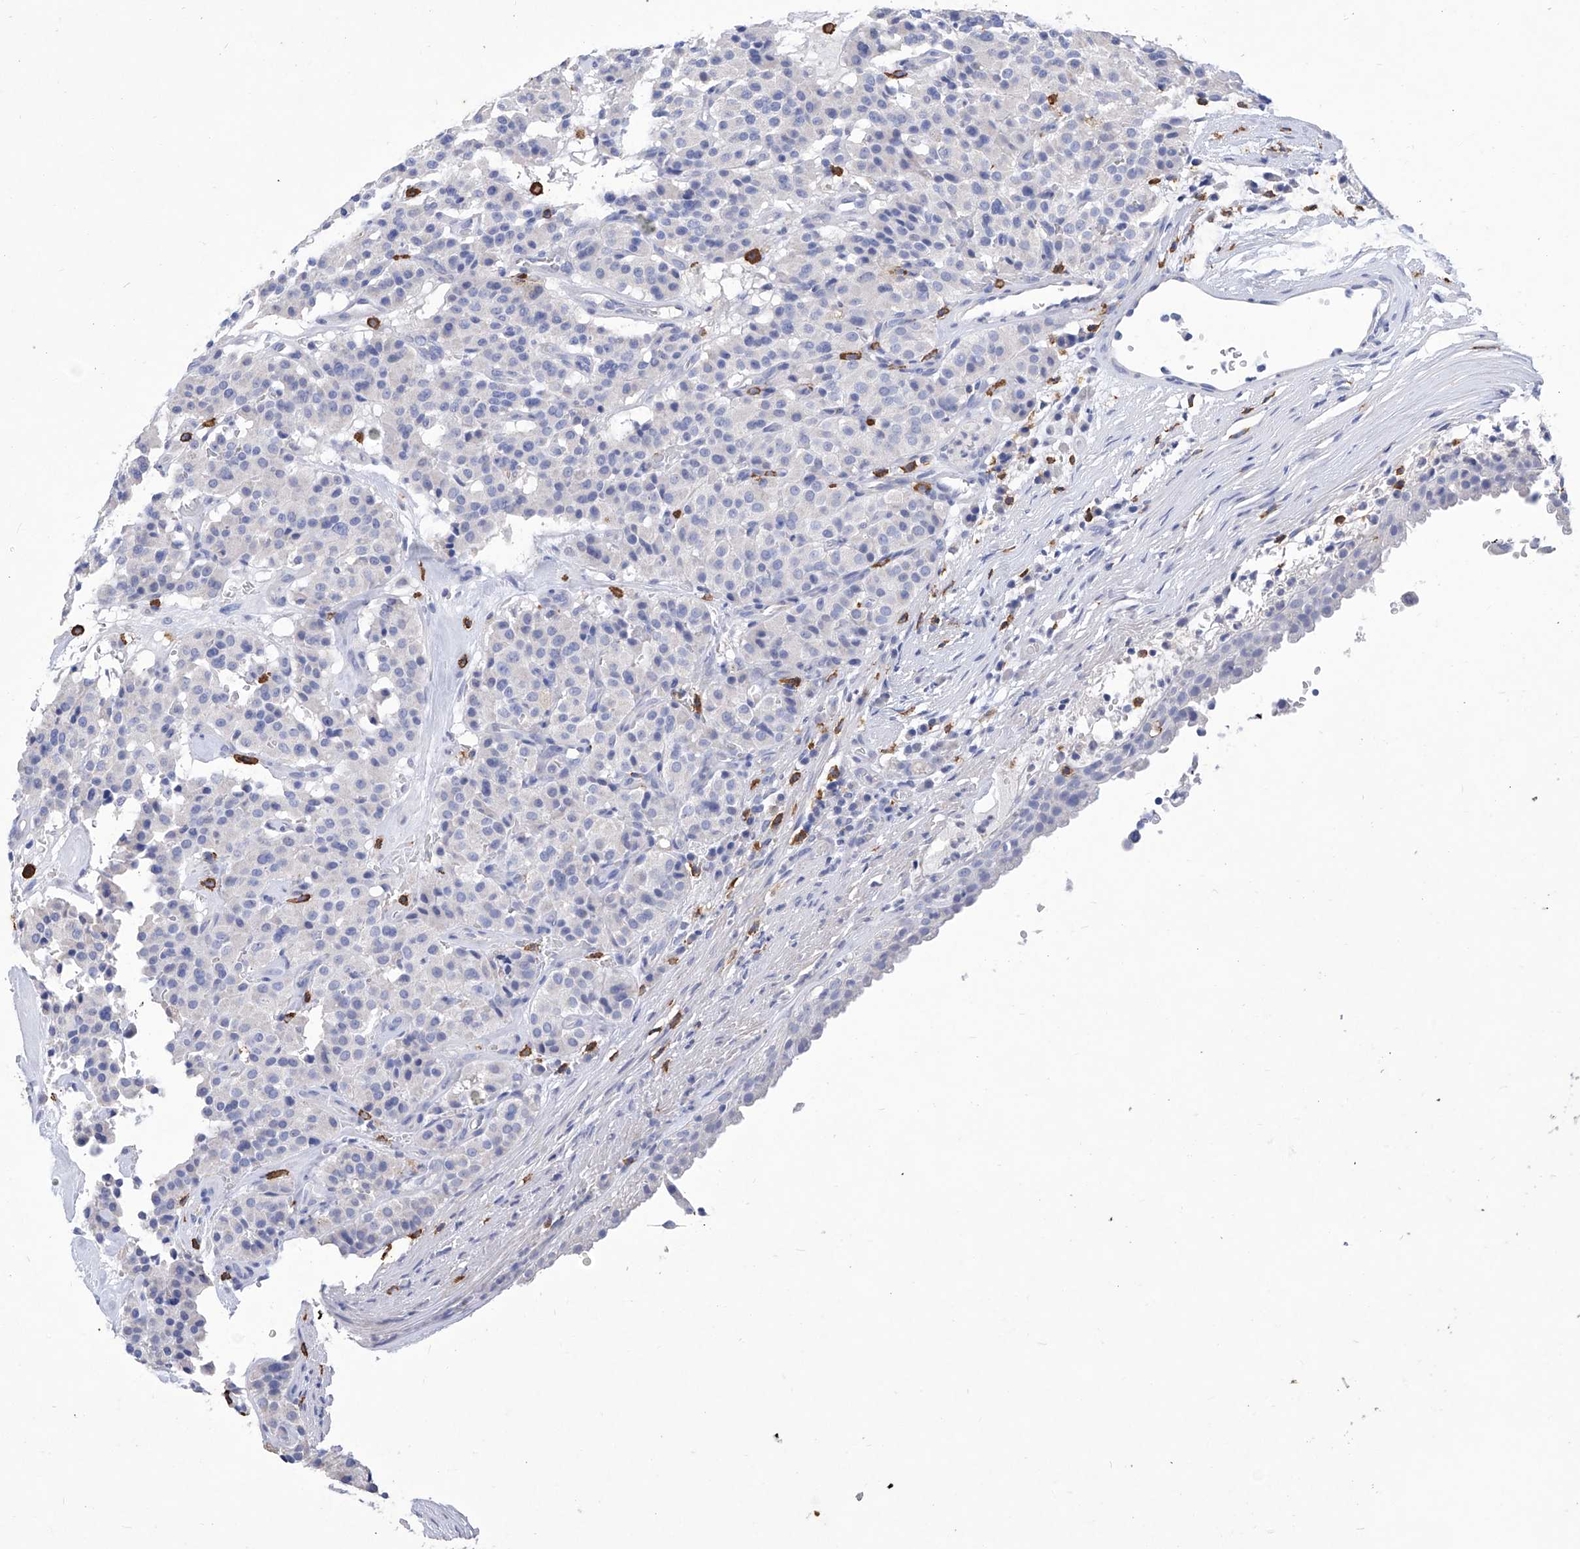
{"staining": {"intensity": "negative", "quantity": "none", "location": "none"}, "tissue": "carcinoid", "cell_type": "Tumor cells", "image_type": "cancer", "snomed": [{"axis": "morphology", "description": "Carcinoid, malignant, NOS"}, {"axis": "topography", "description": "Lung"}], "caption": "An immunohistochemistry (IHC) micrograph of carcinoid (malignant) is shown. There is no staining in tumor cells of carcinoid (malignant). The staining is performed using DAB brown chromogen with nuclei counter-stained in using hematoxylin.", "gene": "IFNL2", "patient": {"sex": "male", "age": 30}}